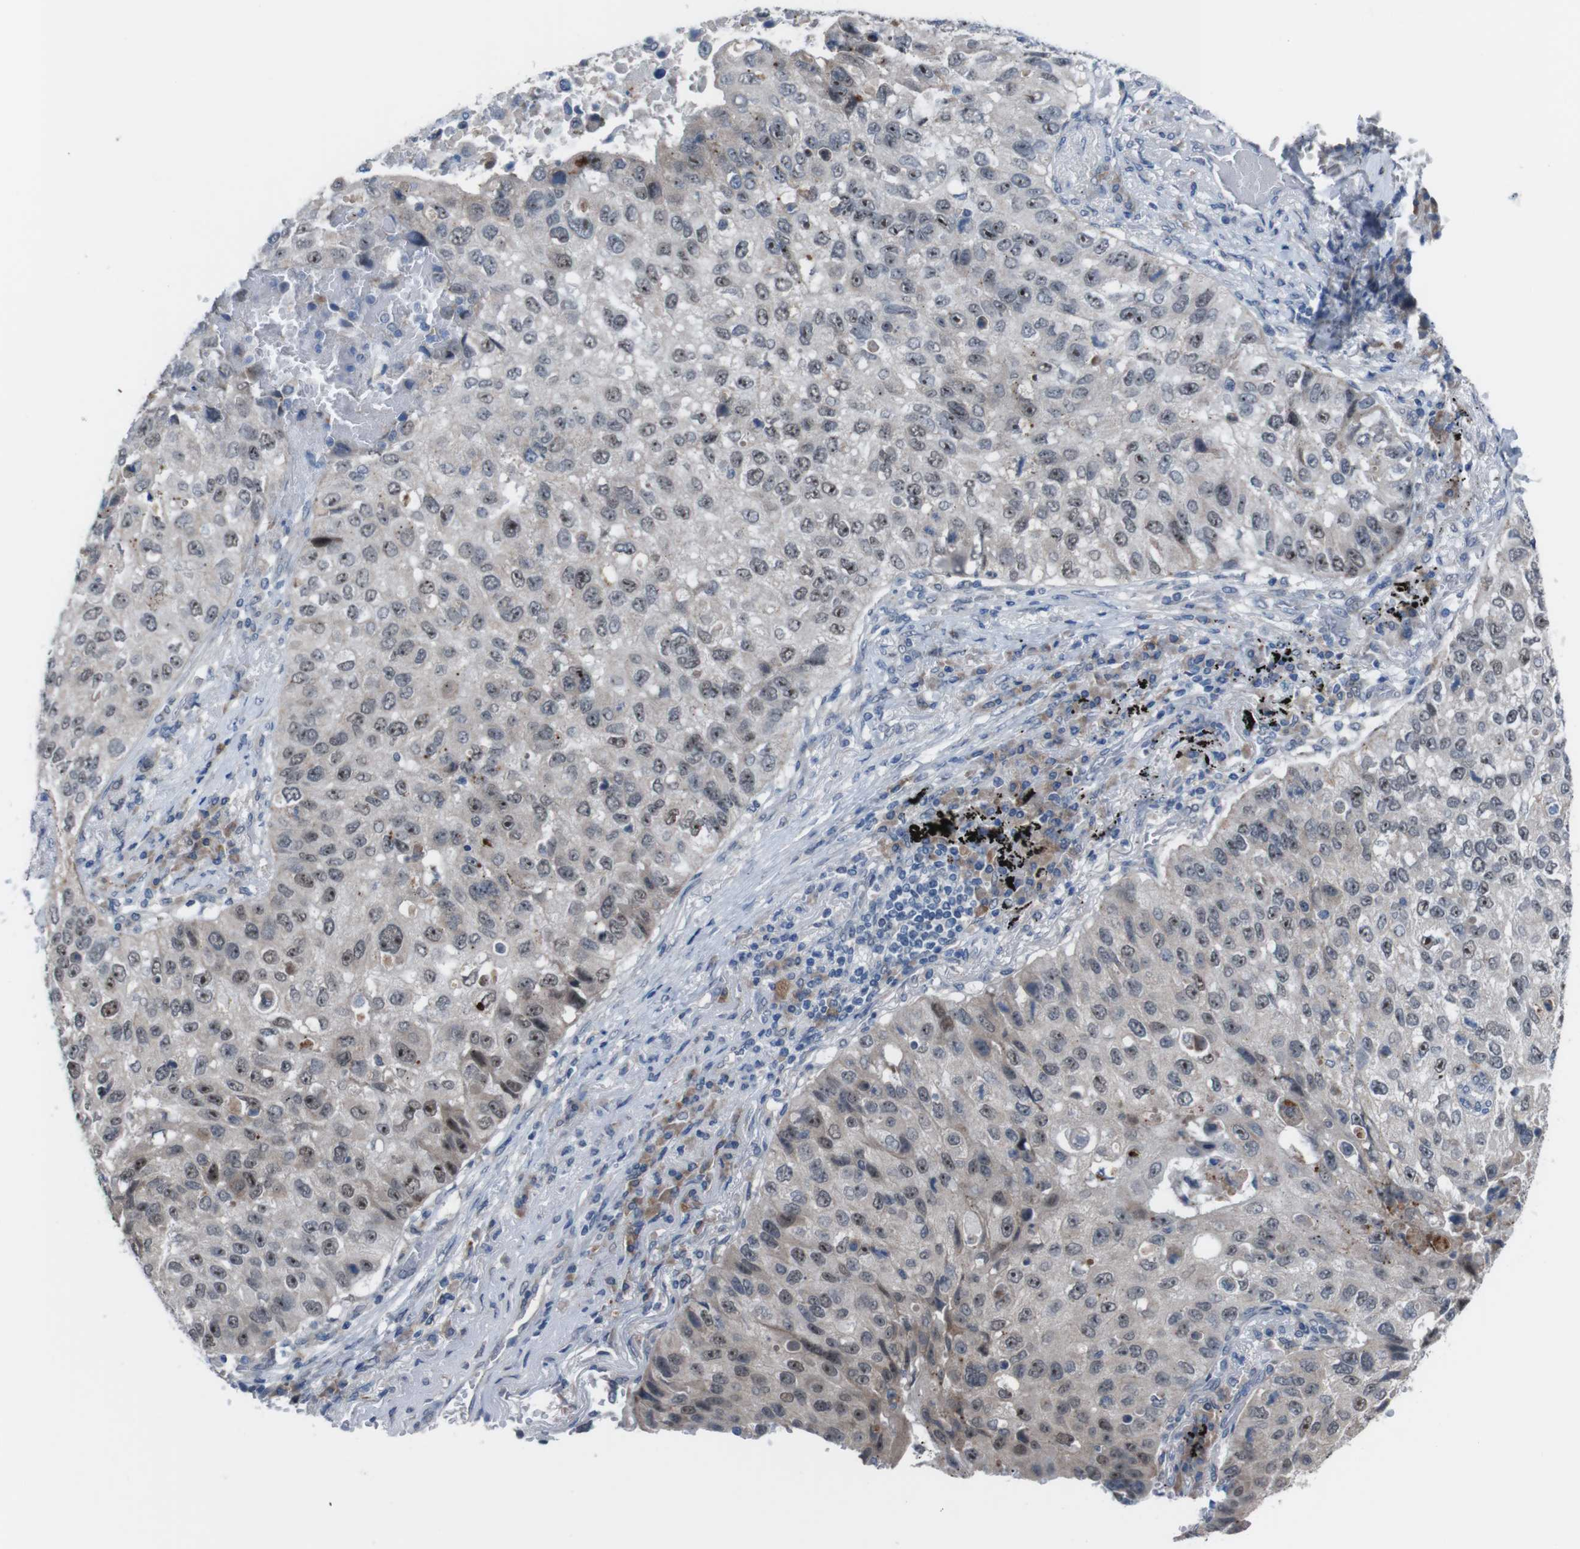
{"staining": {"intensity": "weak", "quantity": "25%-75%", "location": "cytoplasmic/membranous,nuclear"}, "tissue": "lung cancer", "cell_type": "Tumor cells", "image_type": "cancer", "snomed": [{"axis": "morphology", "description": "Squamous cell carcinoma, NOS"}, {"axis": "topography", "description": "Lung"}], "caption": "The immunohistochemical stain labels weak cytoplasmic/membranous and nuclear expression in tumor cells of lung cancer tissue. The staining was performed using DAB, with brown indicating positive protein expression. Nuclei are stained blue with hematoxylin.", "gene": "CDH22", "patient": {"sex": "male", "age": 57}}